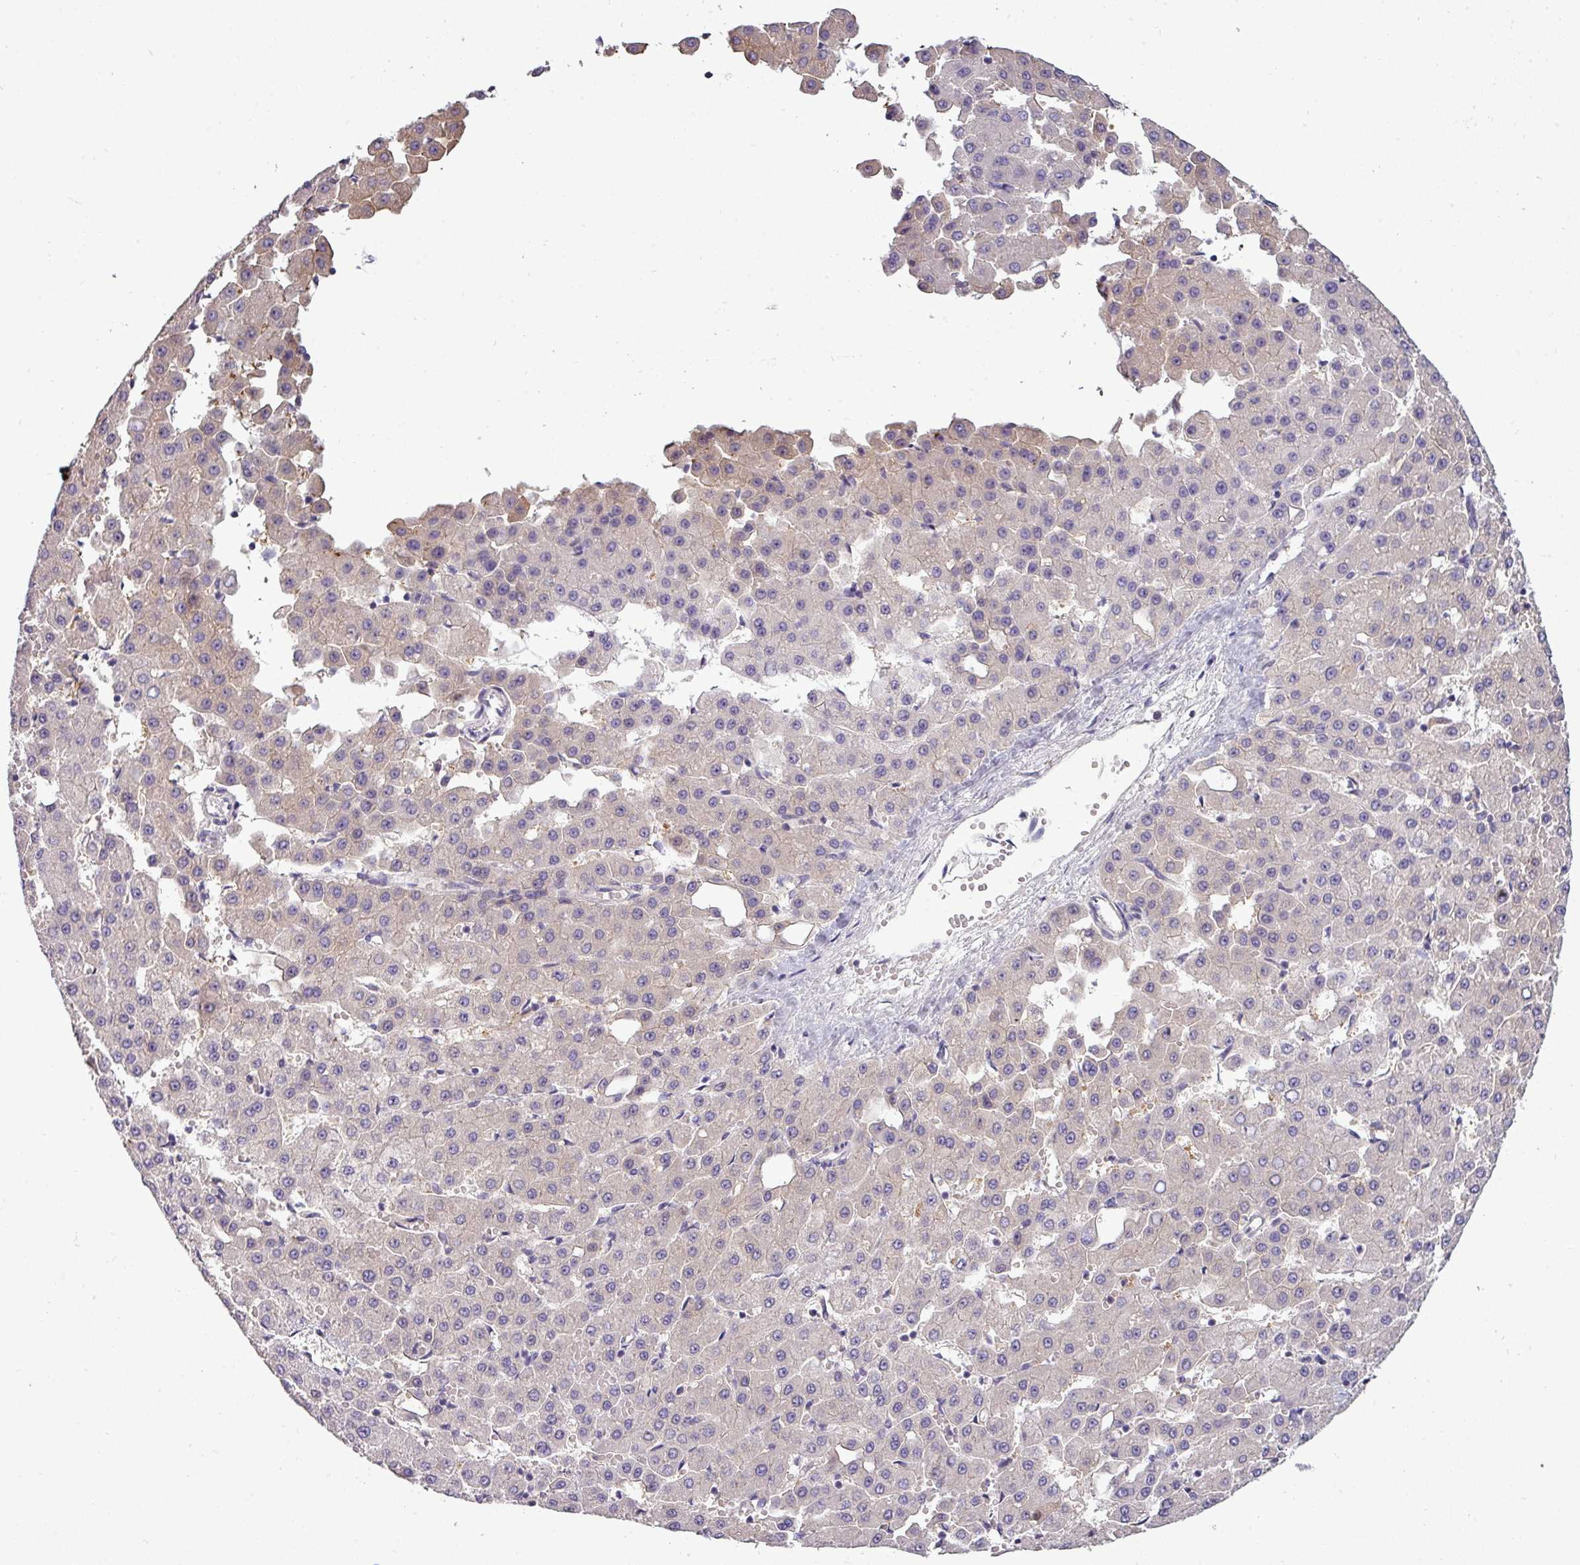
{"staining": {"intensity": "negative", "quantity": "none", "location": "none"}, "tissue": "liver cancer", "cell_type": "Tumor cells", "image_type": "cancer", "snomed": [{"axis": "morphology", "description": "Carcinoma, Hepatocellular, NOS"}, {"axis": "topography", "description": "Liver"}], "caption": "Human liver cancer (hepatocellular carcinoma) stained for a protein using immunohistochemistry shows no positivity in tumor cells.", "gene": "DNAAF9", "patient": {"sex": "male", "age": 47}}